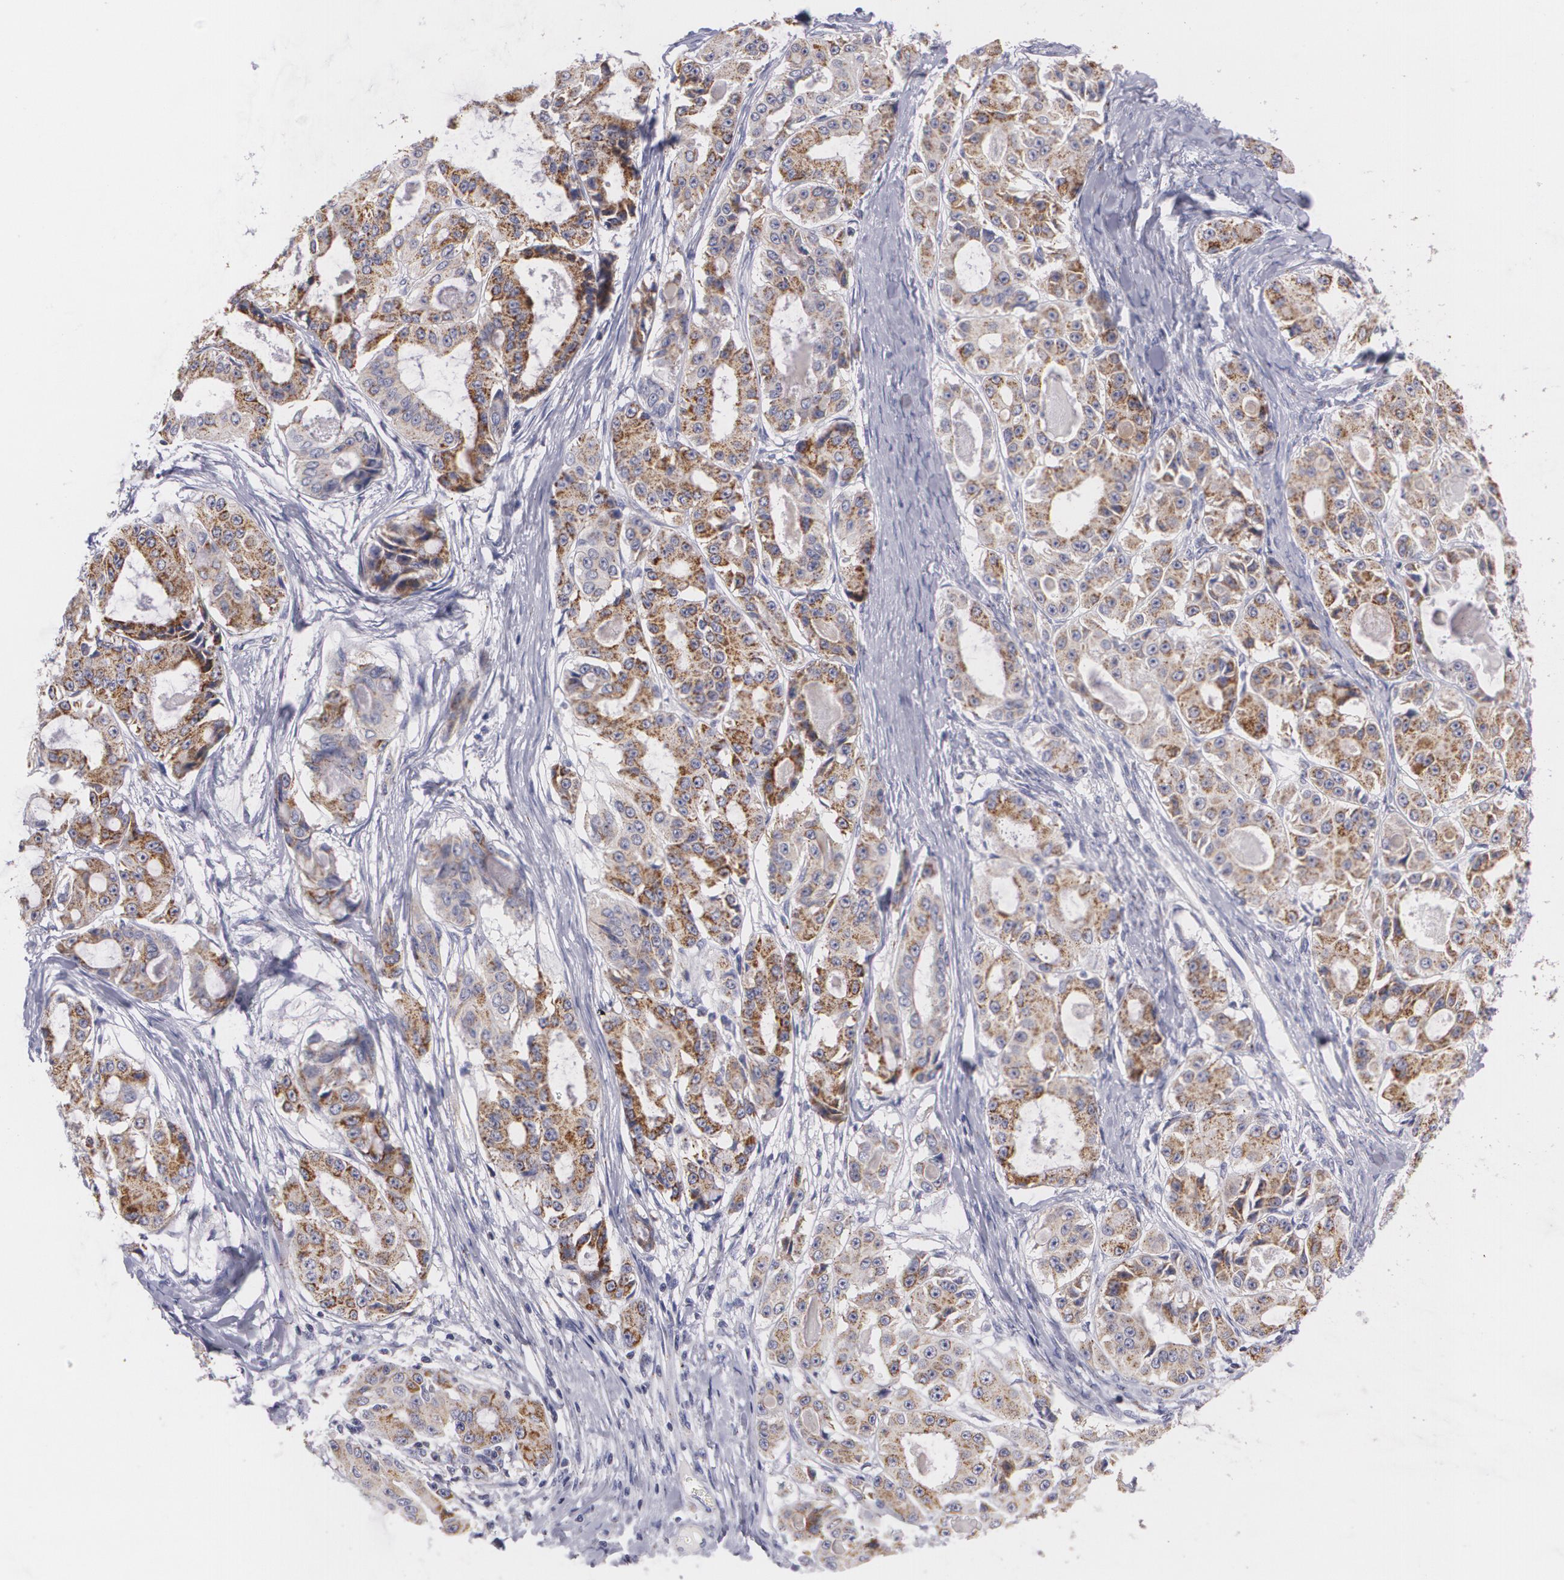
{"staining": {"intensity": "moderate", "quantity": ">75%", "location": "cytoplasmic/membranous"}, "tissue": "ovarian cancer", "cell_type": "Tumor cells", "image_type": "cancer", "snomed": [{"axis": "morphology", "description": "Carcinoma, endometroid"}, {"axis": "topography", "description": "Ovary"}], "caption": "An image of human ovarian cancer (endometroid carcinoma) stained for a protein demonstrates moderate cytoplasmic/membranous brown staining in tumor cells. (Brightfield microscopy of DAB IHC at high magnification).", "gene": "CILK1", "patient": {"sex": "female", "age": 61}}